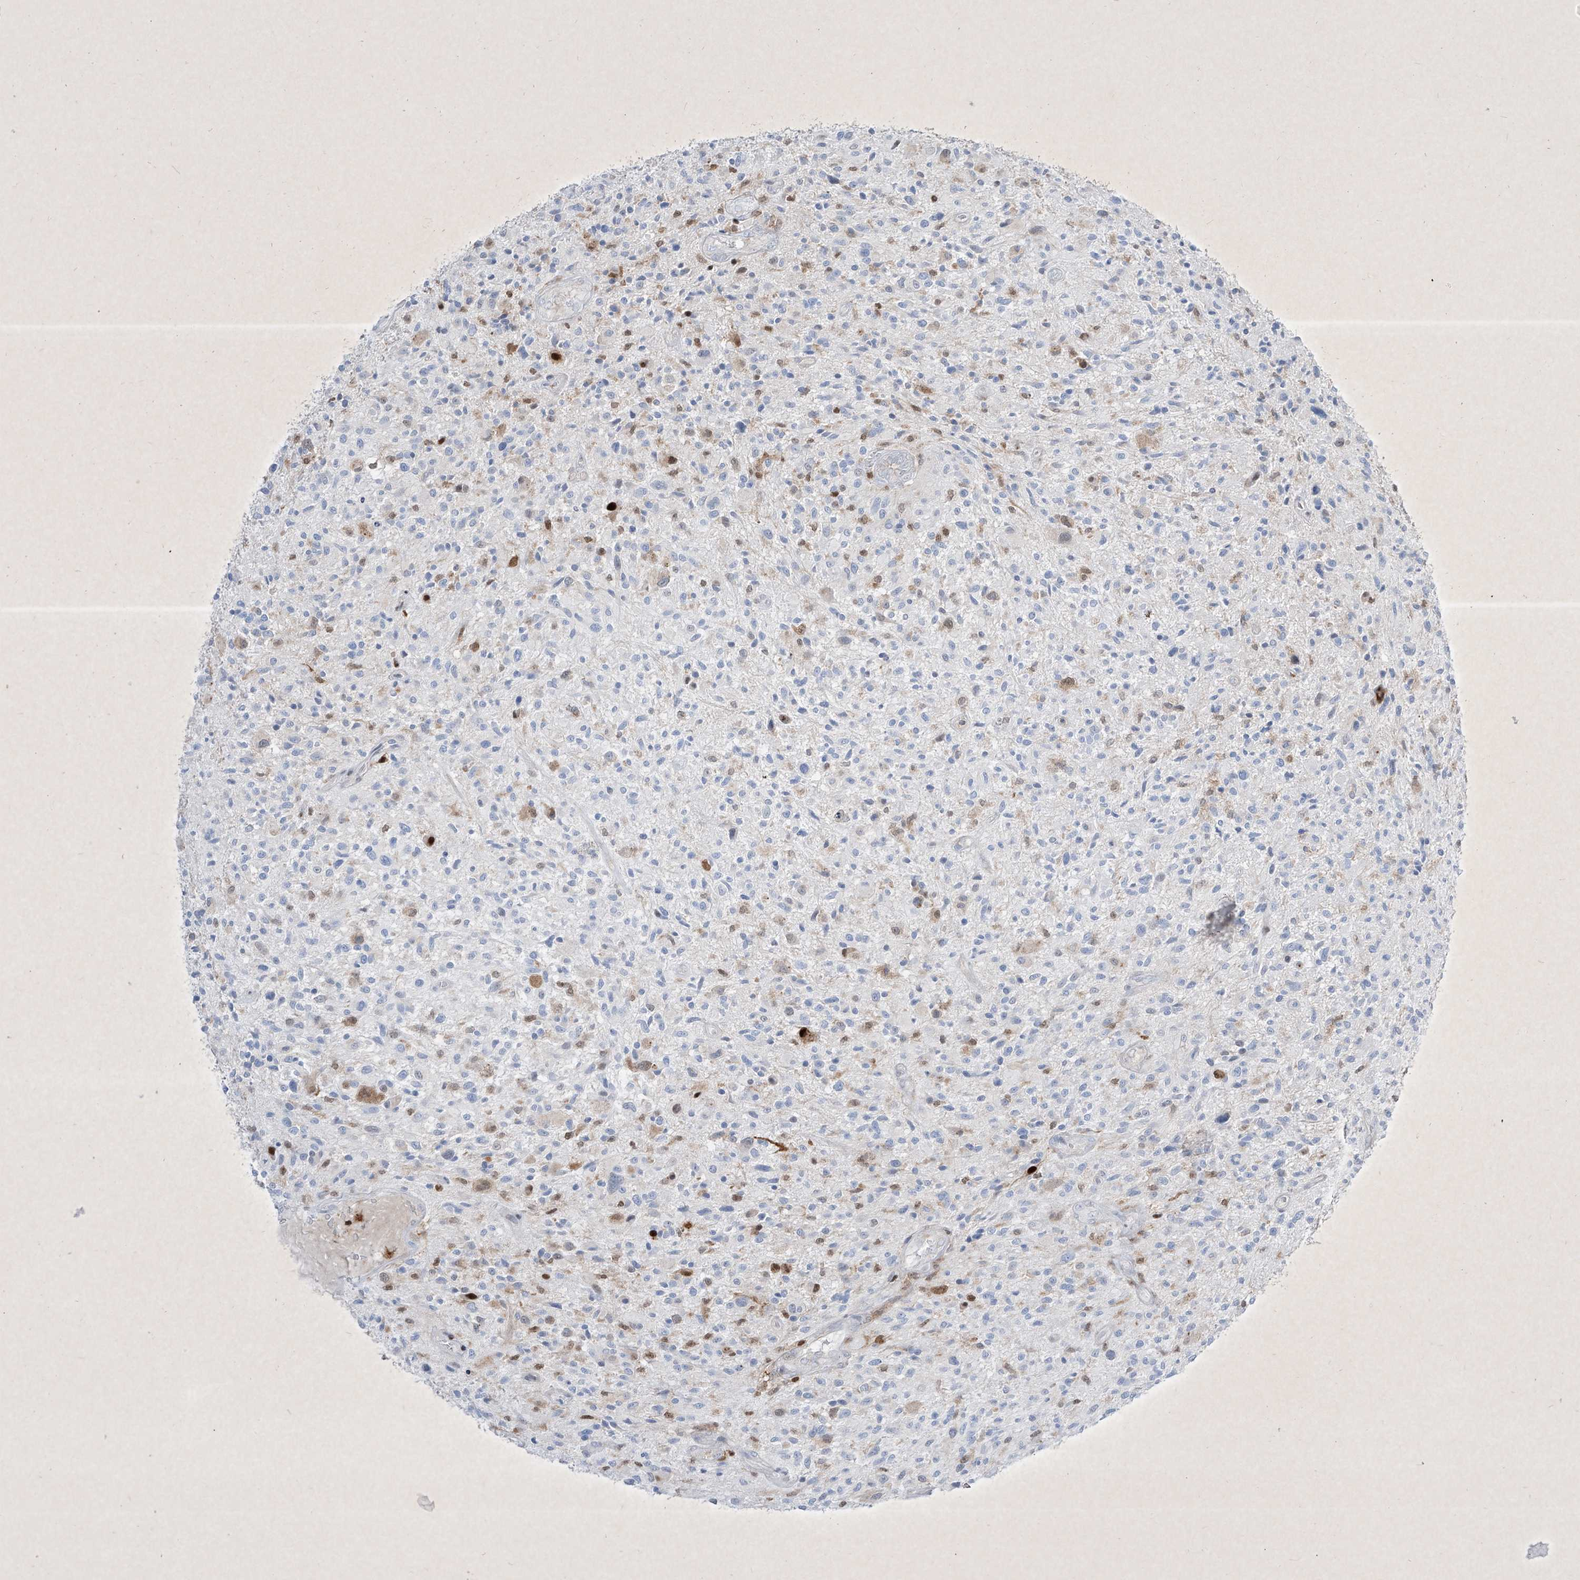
{"staining": {"intensity": "moderate", "quantity": "<25%", "location": "cytoplasmic/membranous,nuclear"}, "tissue": "glioma", "cell_type": "Tumor cells", "image_type": "cancer", "snomed": [{"axis": "morphology", "description": "Glioma, malignant, High grade"}, {"axis": "topography", "description": "Brain"}], "caption": "There is low levels of moderate cytoplasmic/membranous and nuclear staining in tumor cells of glioma, as demonstrated by immunohistochemical staining (brown color).", "gene": "PSMB10", "patient": {"sex": "male", "age": 47}}